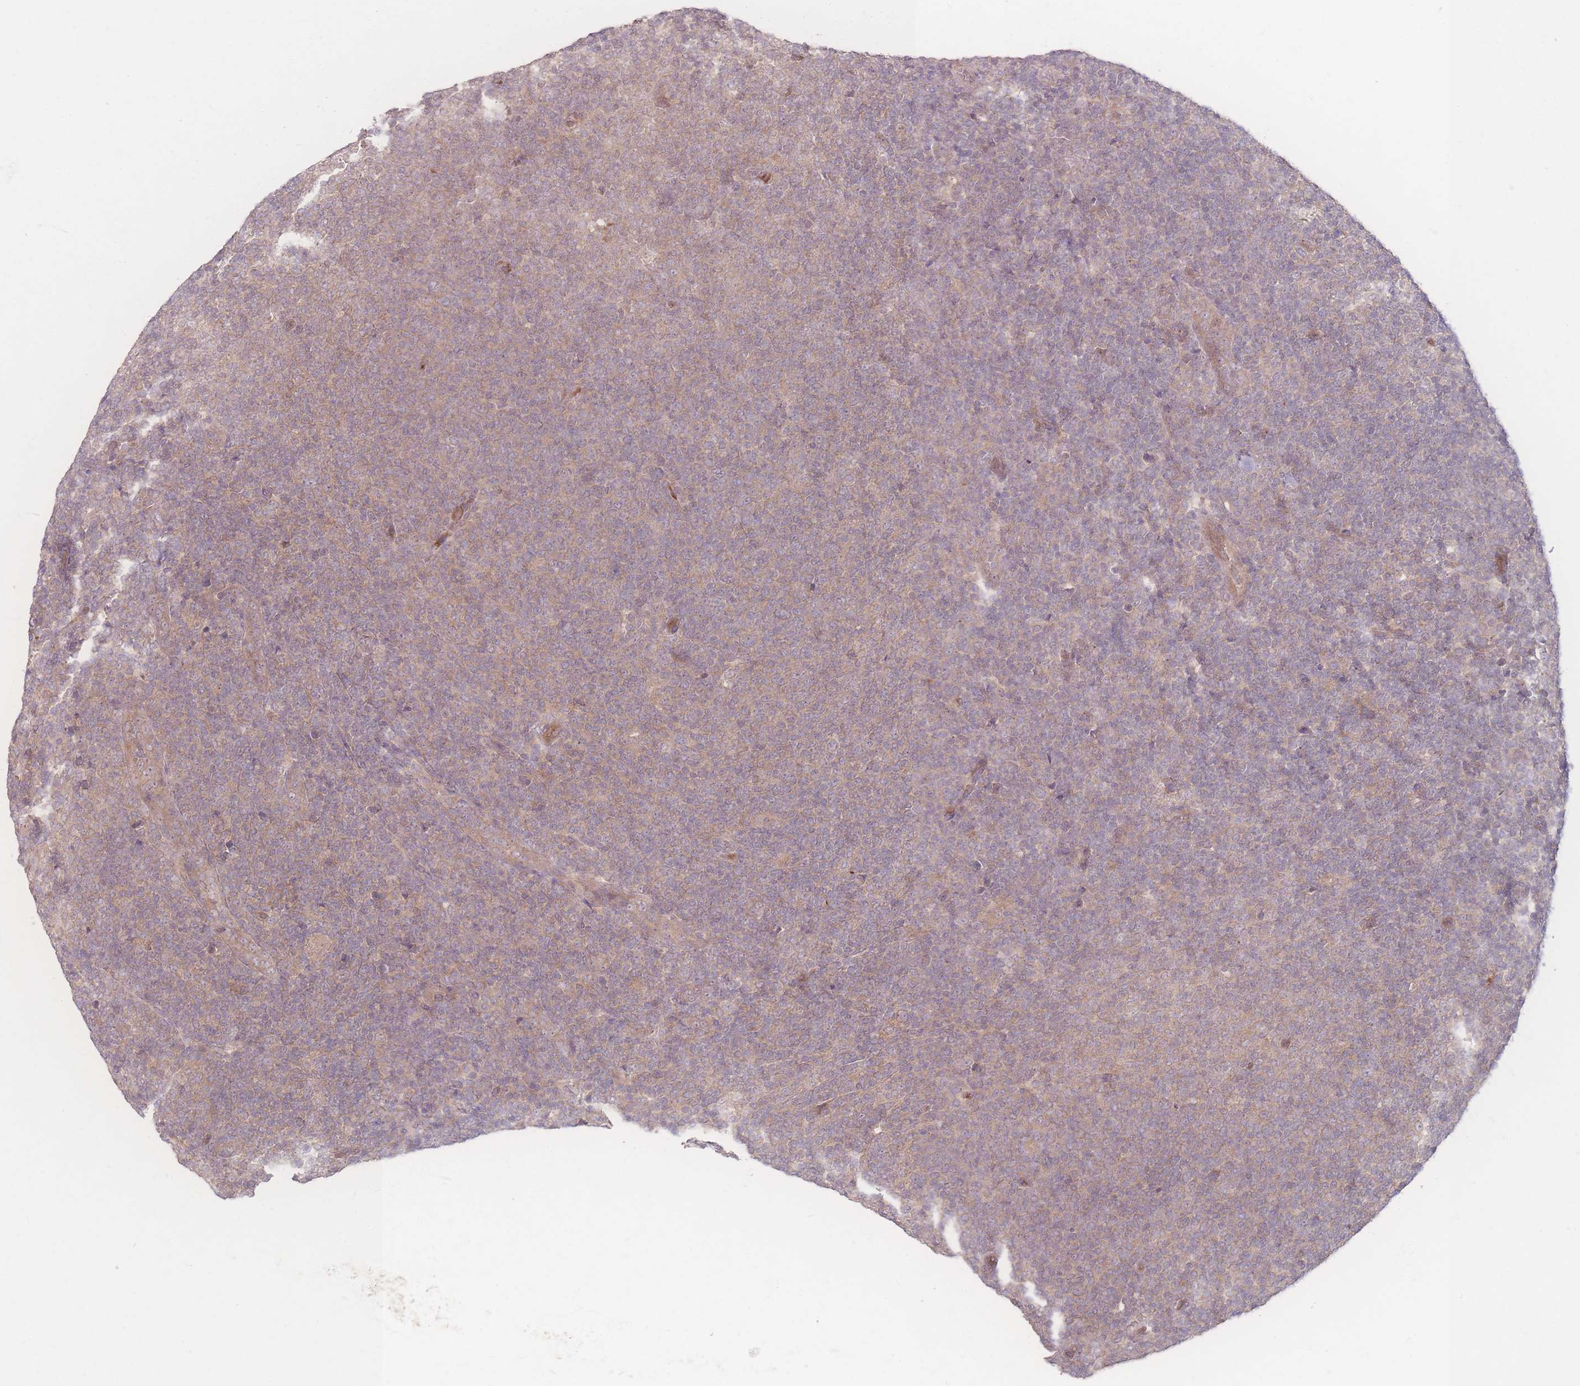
{"staining": {"intensity": "weak", "quantity": ">75%", "location": "cytoplasmic/membranous"}, "tissue": "lymphoma", "cell_type": "Tumor cells", "image_type": "cancer", "snomed": [{"axis": "morphology", "description": "Malignant lymphoma, non-Hodgkin's type, Low grade"}, {"axis": "topography", "description": "Lymph node"}], "caption": "Tumor cells display weak cytoplasmic/membranous expression in approximately >75% of cells in lymphoma.", "gene": "INSR", "patient": {"sex": "male", "age": 66}}